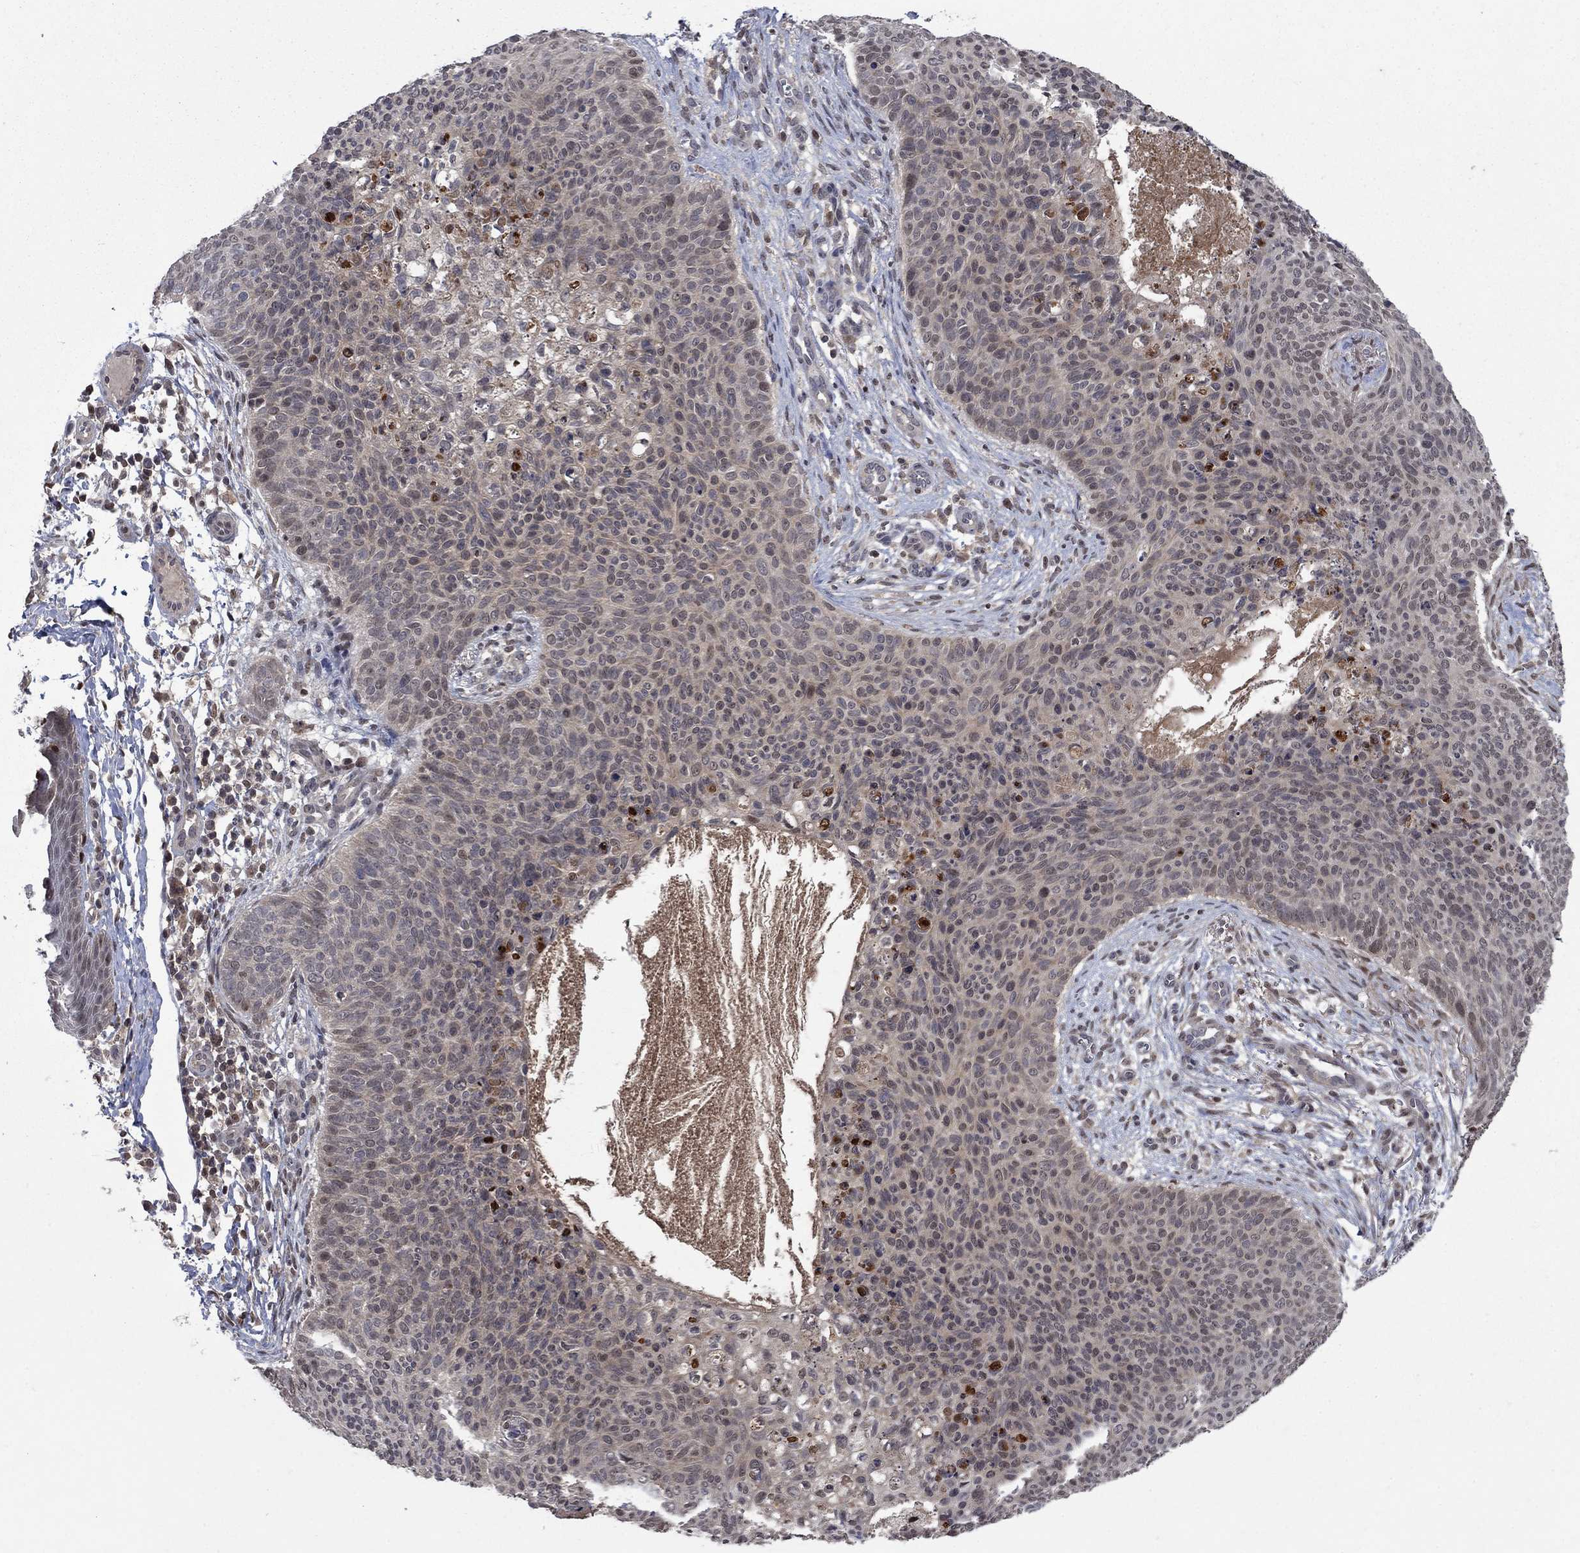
{"staining": {"intensity": "negative", "quantity": "none", "location": "none"}, "tissue": "skin cancer", "cell_type": "Tumor cells", "image_type": "cancer", "snomed": [{"axis": "morphology", "description": "Basal cell carcinoma"}, {"axis": "topography", "description": "Skin"}], "caption": "Image shows no significant protein expression in tumor cells of basal cell carcinoma (skin). (Immunohistochemistry, brightfield microscopy, high magnification).", "gene": "IAH1", "patient": {"sex": "male", "age": 64}}